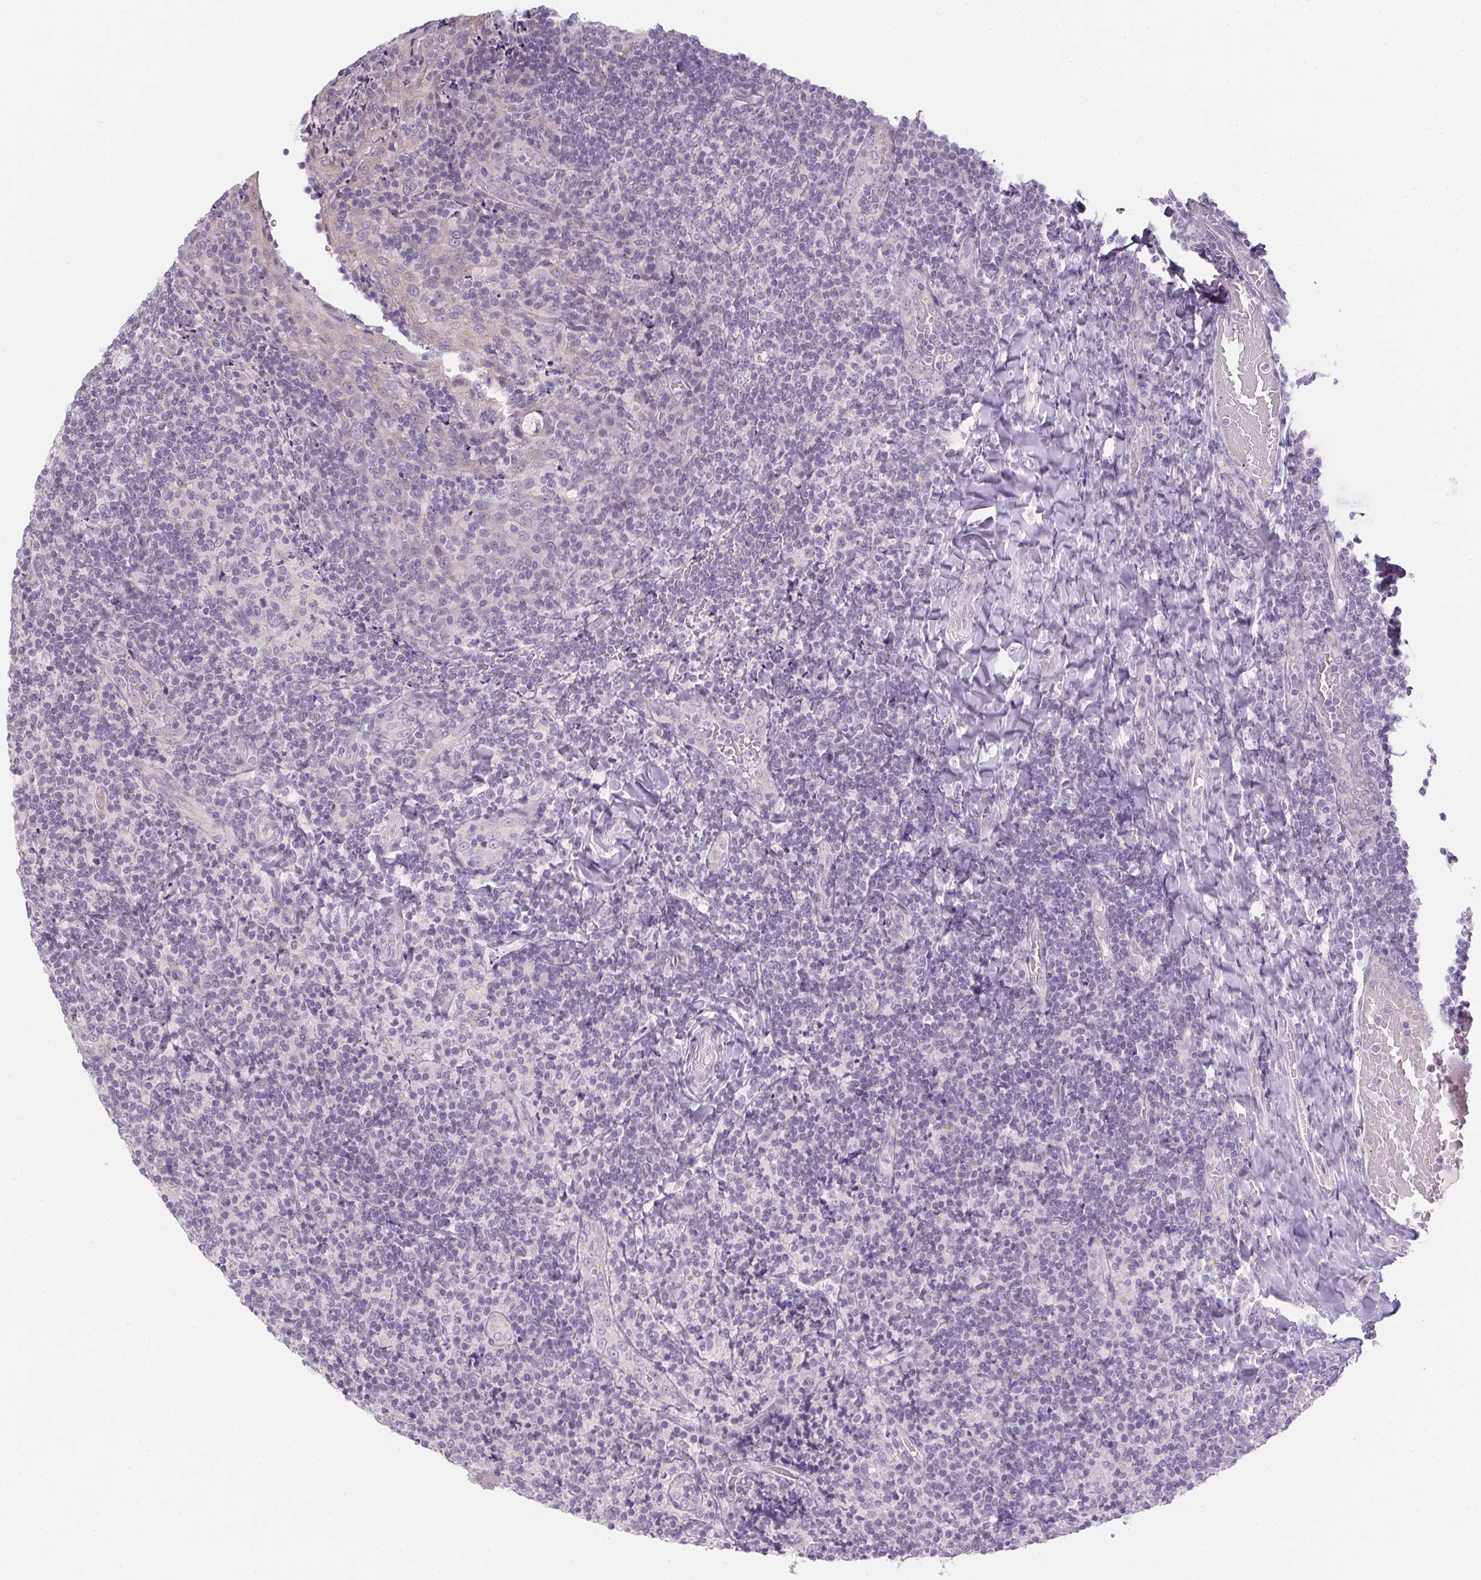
{"staining": {"intensity": "negative", "quantity": "none", "location": "none"}, "tissue": "tonsil", "cell_type": "Germinal center cells", "image_type": "normal", "snomed": [{"axis": "morphology", "description": "Normal tissue, NOS"}, {"axis": "topography", "description": "Tonsil"}], "caption": "Protein analysis of unremarkable tonsil reveals no significant staining in germinal center cells.", "gene": "CTCFL", "patient": {"sex": "male", "age": 17}}